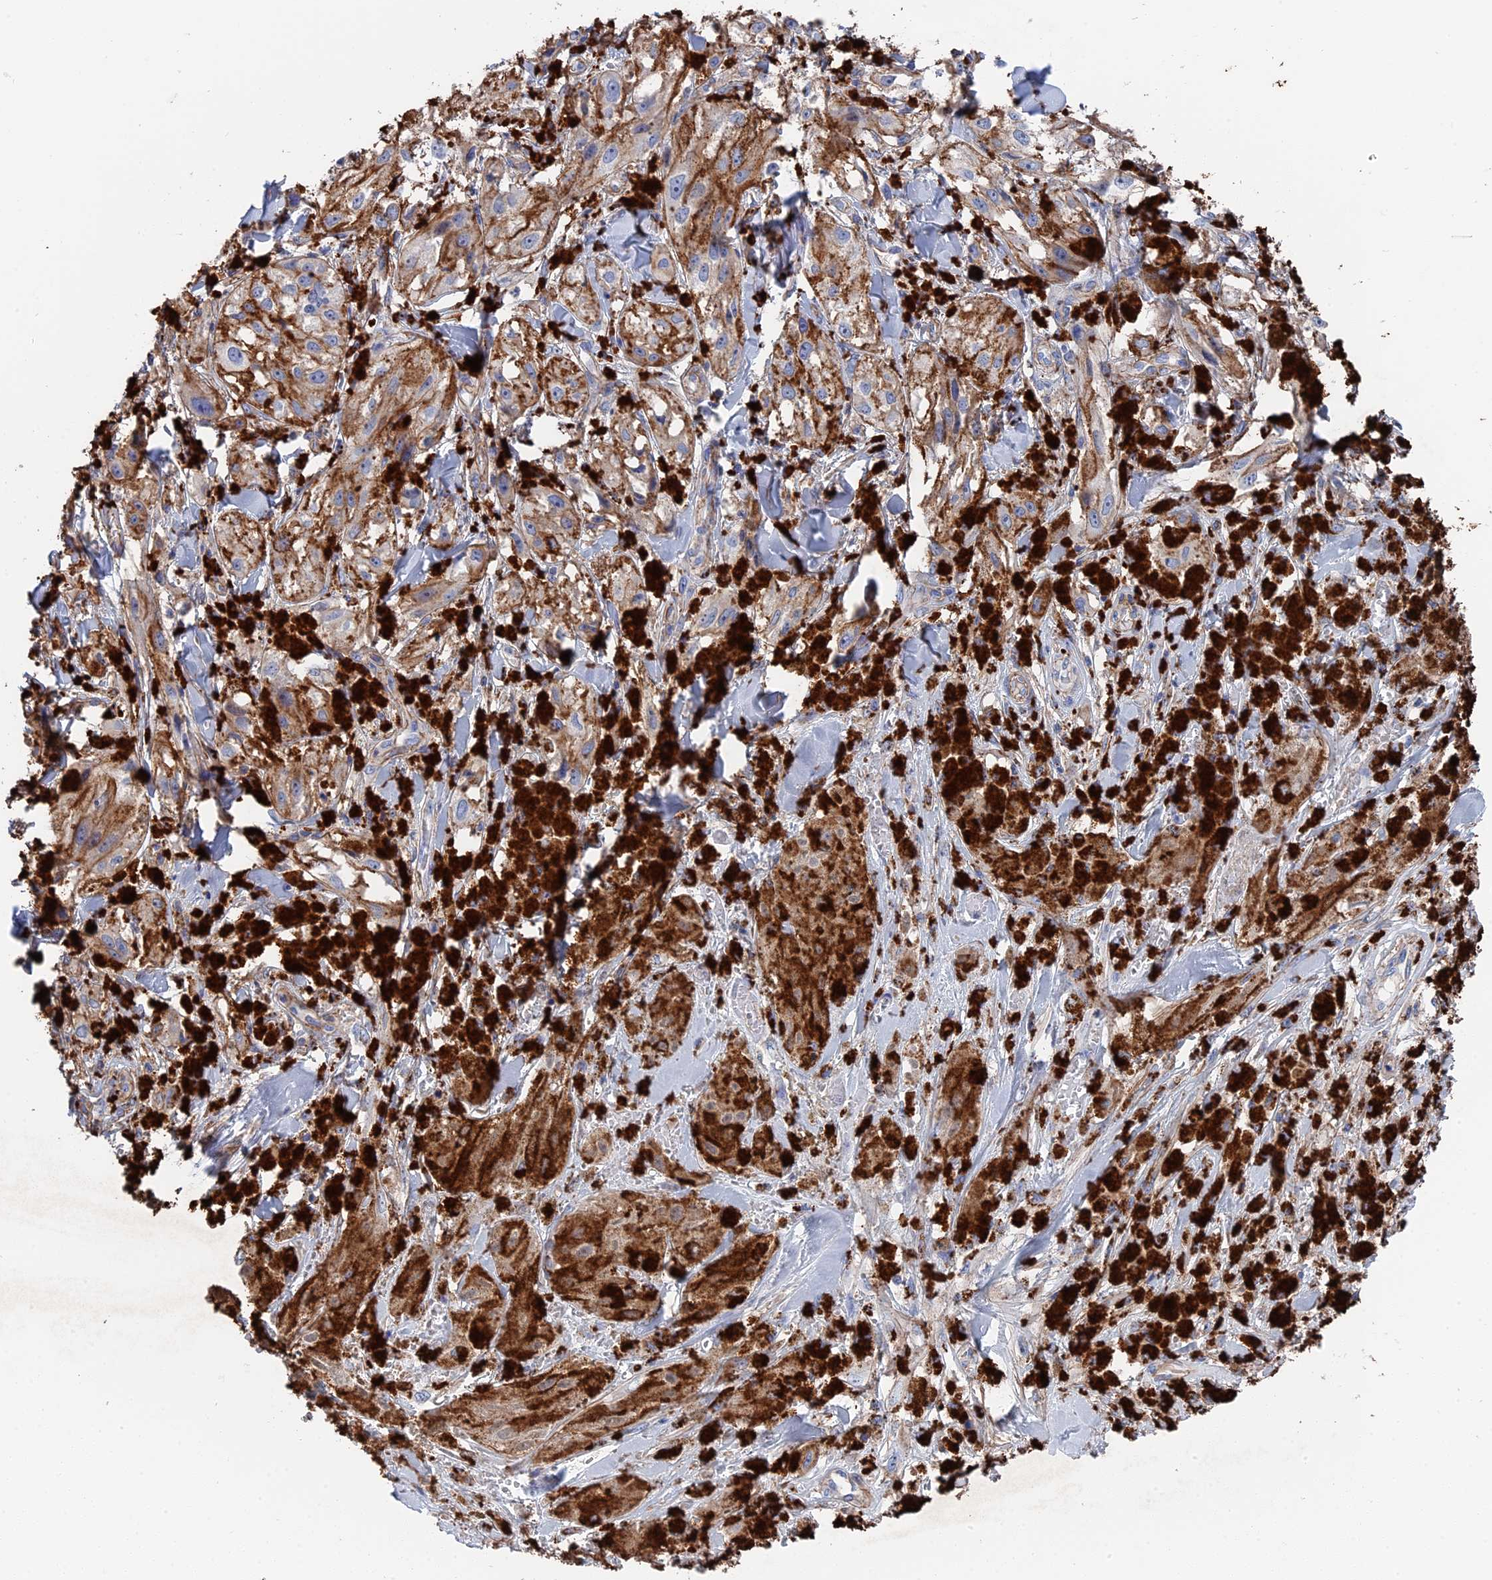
{"staining": {"intensity": "negative", "quantity": "none", "location": "none"}, "tissue": "melanoma", "cell_type": "Tumor cells", "image_type": "cancer", "snomed": [{"axis": "morphology", "description": "Malignant melanoma, NOS"}, {"axis": "topography", "description": "Skin"}], "caption": "The immunohistochemistry (IHC) histopathology image has no significant staining in tumor cells of malignant melanoma tissue.", "gene": "STRA6", "patient": {"sex": "male", "age": 88}}